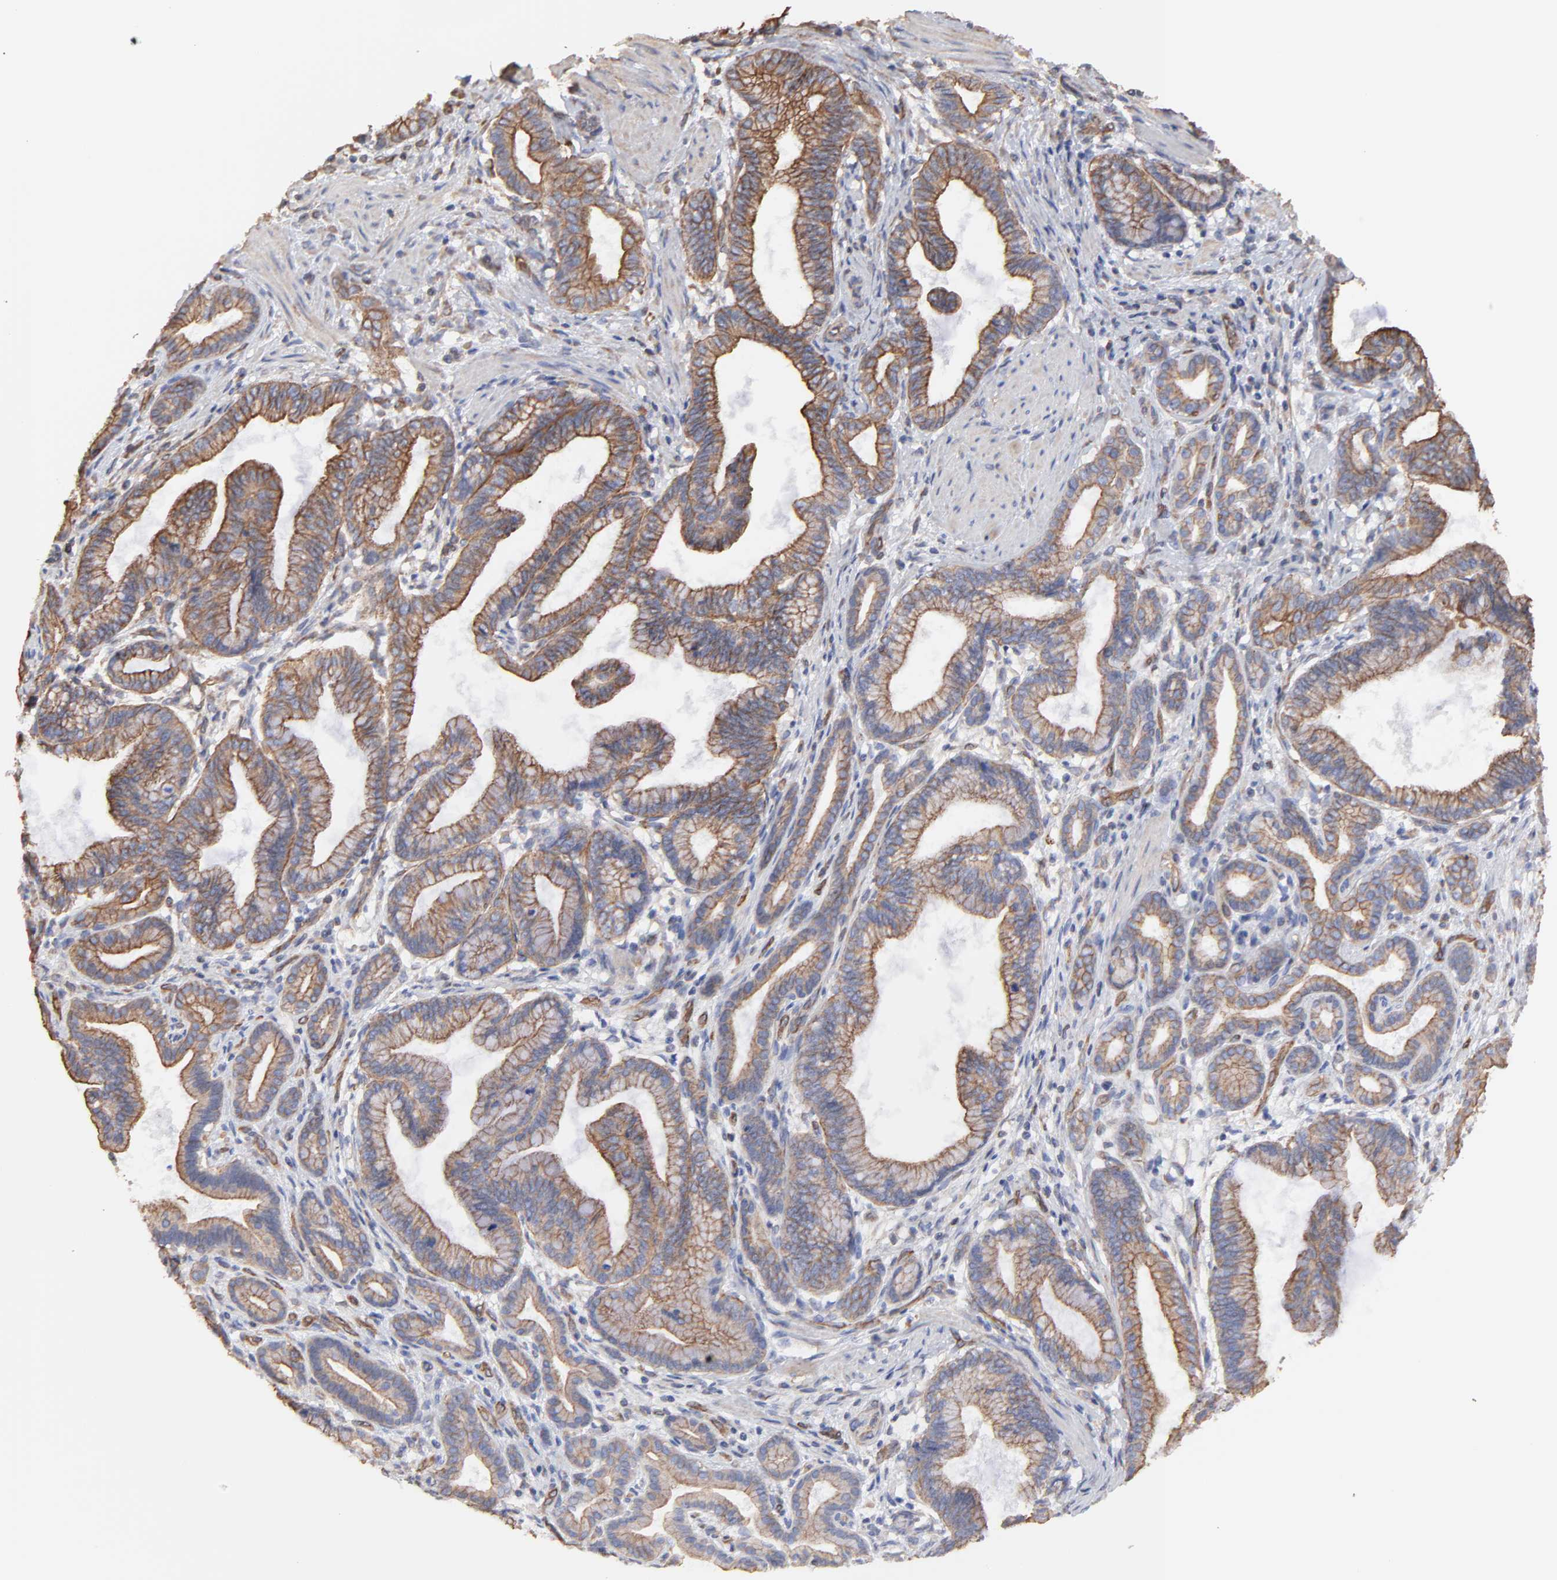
{"staining": {"intensity": "moderate", "quantity": ">75%", "location": "cytoplasmic/membranous"}, "tissue": "pancreatic cancer", "cell_type": "Tumor cells", "image_type": "cancer", "snomed": [{"axis": "morphology", "description": "Adenocarcinoma, NOS"}, {"axis": "topography", "description": "Pancreas"}], "caption": "Protein expression by immunohistochemistry displays moderate cytoplasmic/membranous positivity in about >75% of tumor cells in adenocarcinoma (pancreatic). (DAB (3,3'-diaminobenzidine) IHC with brightfield microscopy, high magnification).", "gene": "LRCH2", "patient": {"sex": "female", "age": 64}}